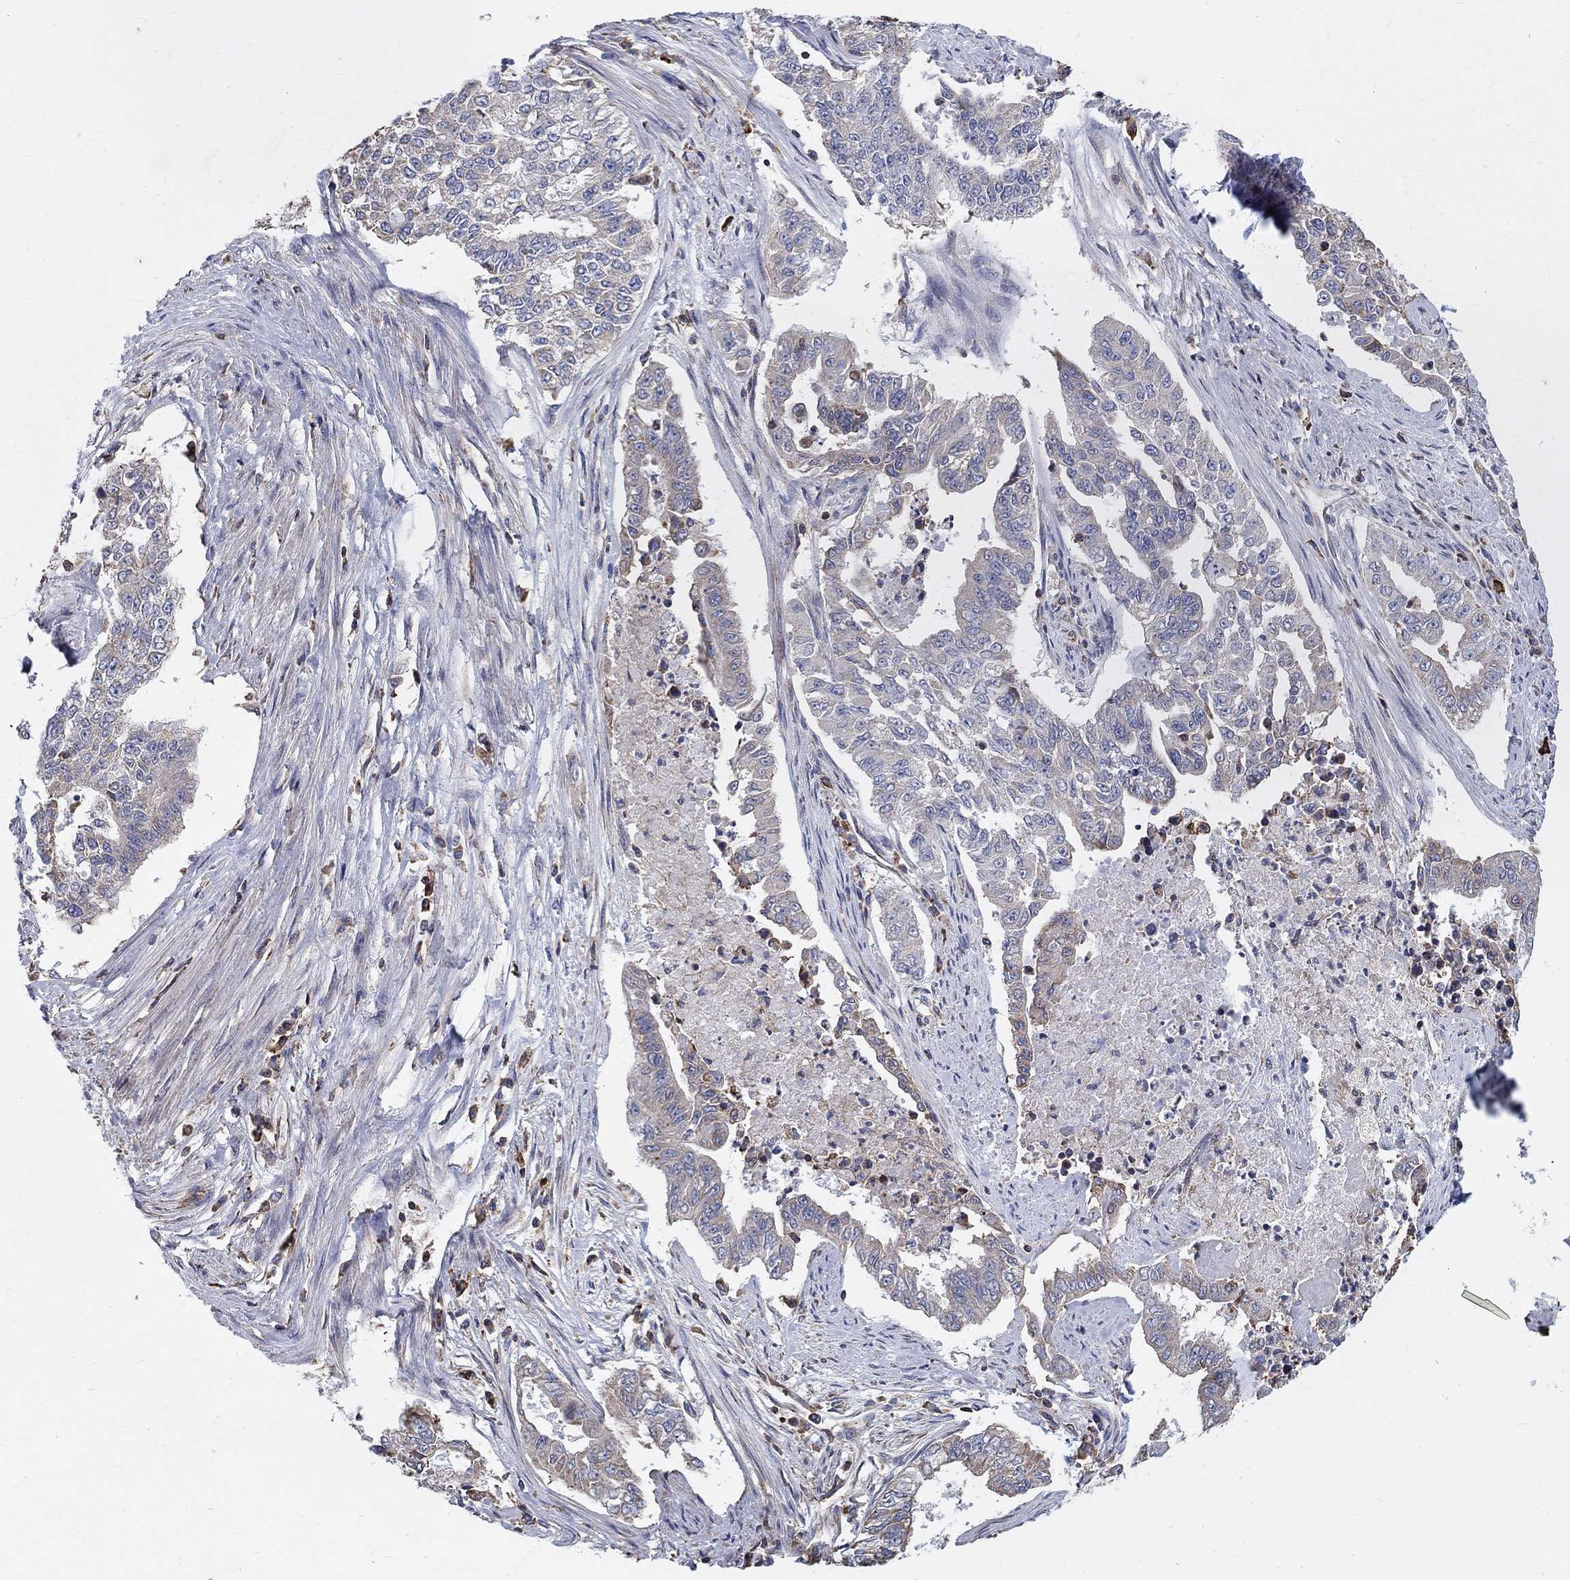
{"staining": {"intensity": "negative", "quantity": "none", "location": "none"}, "tissue": "endometrial cancer", "cell_type": "Tumor cells", "image_type": "cancer", "snomed": [{"axis": "morphology", "description": "Adenocarcinoma, NOS"}, {"axis": "topography", "description": "Uterus"}], "caption": "The immunohistochemistry (IHC) histopathology image has no significant staining in tumor cells of endometrial cancer tissue.", "gene": "AGAP2", "patient": {"sex": "female", "age": 59}}